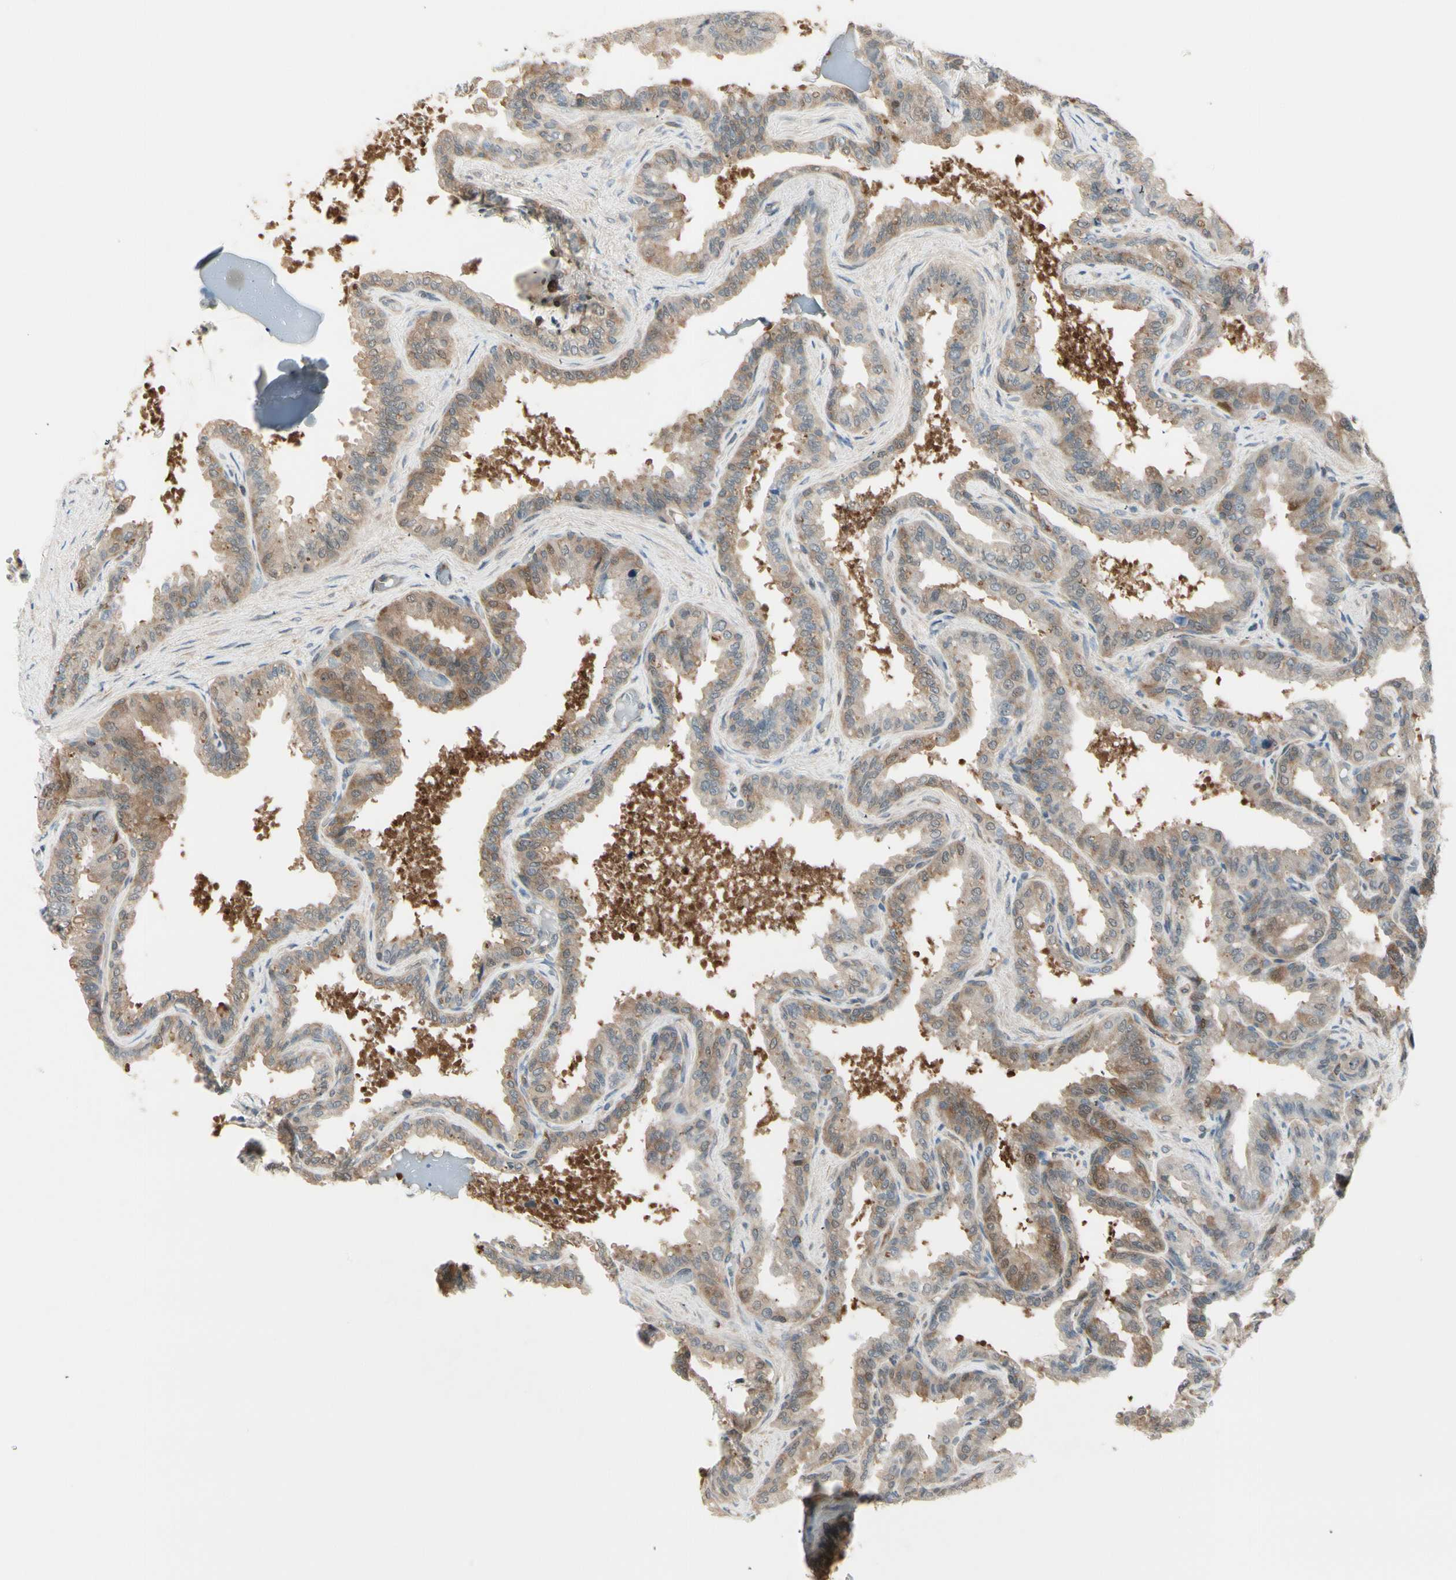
{"staining": {"intensity": "moderate", "quantity": ">75%", "location": "cytoplasmic/membranous"}, "tissue": "seminal vesicle", "cell_type": "Glandular cells", "image_type": "normal", "snomed": [{"axis": "morphology", "description": "Normal tissue, NOS"}, {"axis": "topography", "description": "Seminal veicle"}], "caption": "Unremarkable seminal vesicle was stained to show a protein in brown. There is medium levels of moderate cytoplasmic/membranous positivity in approximately >75% of glandular cells.", "gene": "OXSR1", "patient": {"sex": "male", "age": 46}}